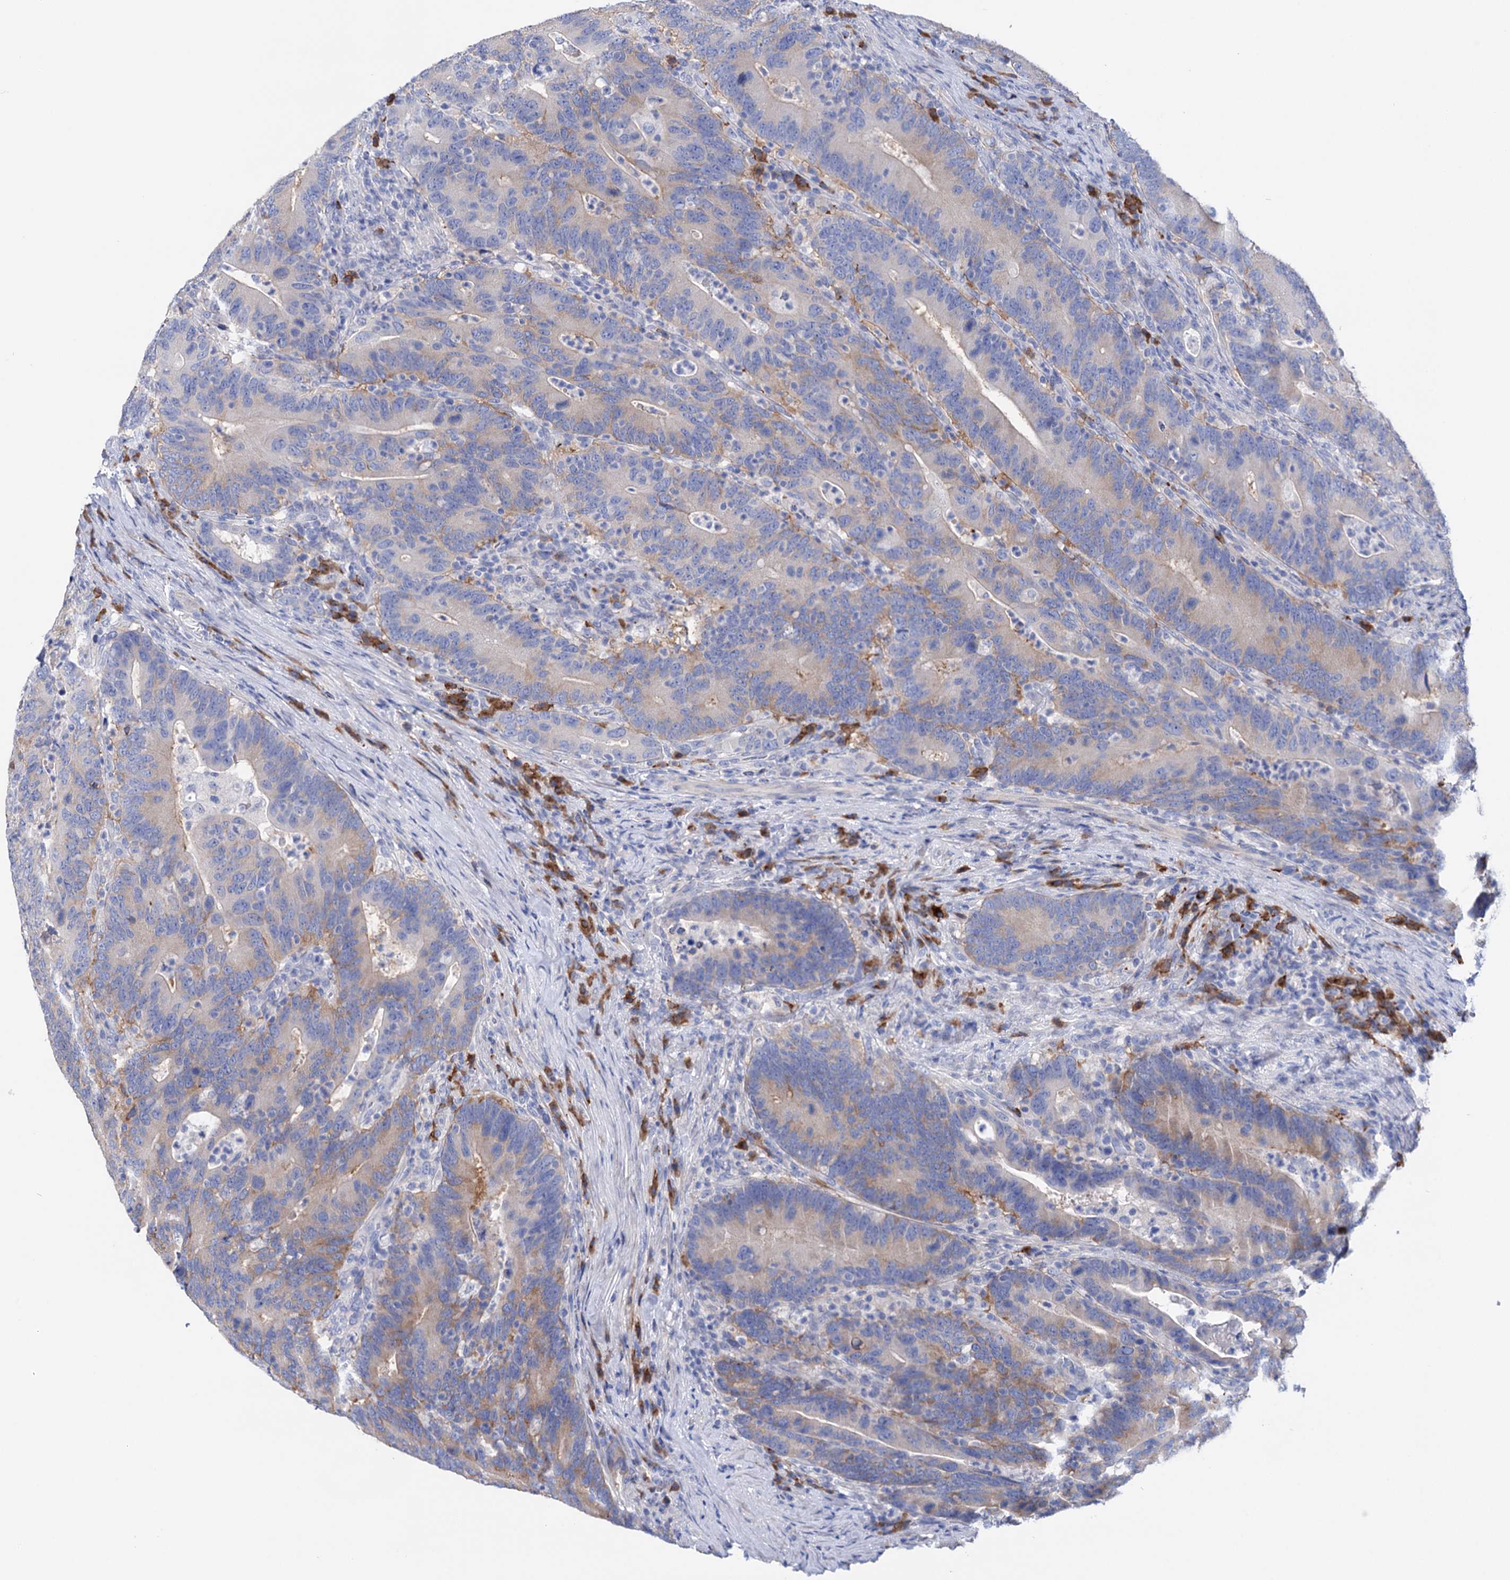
{"staining": {"intensity": "weak", "quantity": "<25%", "location": "cytoplasmic/membranous"}, "tissue": "colorectal cancer", "cell_type": "Tumor cells", "image_type": "cancer", "snomed": [{"axis": "morphology", "description": "Adenocarcinoma, NOS"}, {"axis": "topography", "description": "Colon"}], "caption": "IHC of colorectal adenocarcinoma exhibits no positivity in tumor cells.", "gene": "BBS4", "patient": {"sex": "female", "age": 66}}